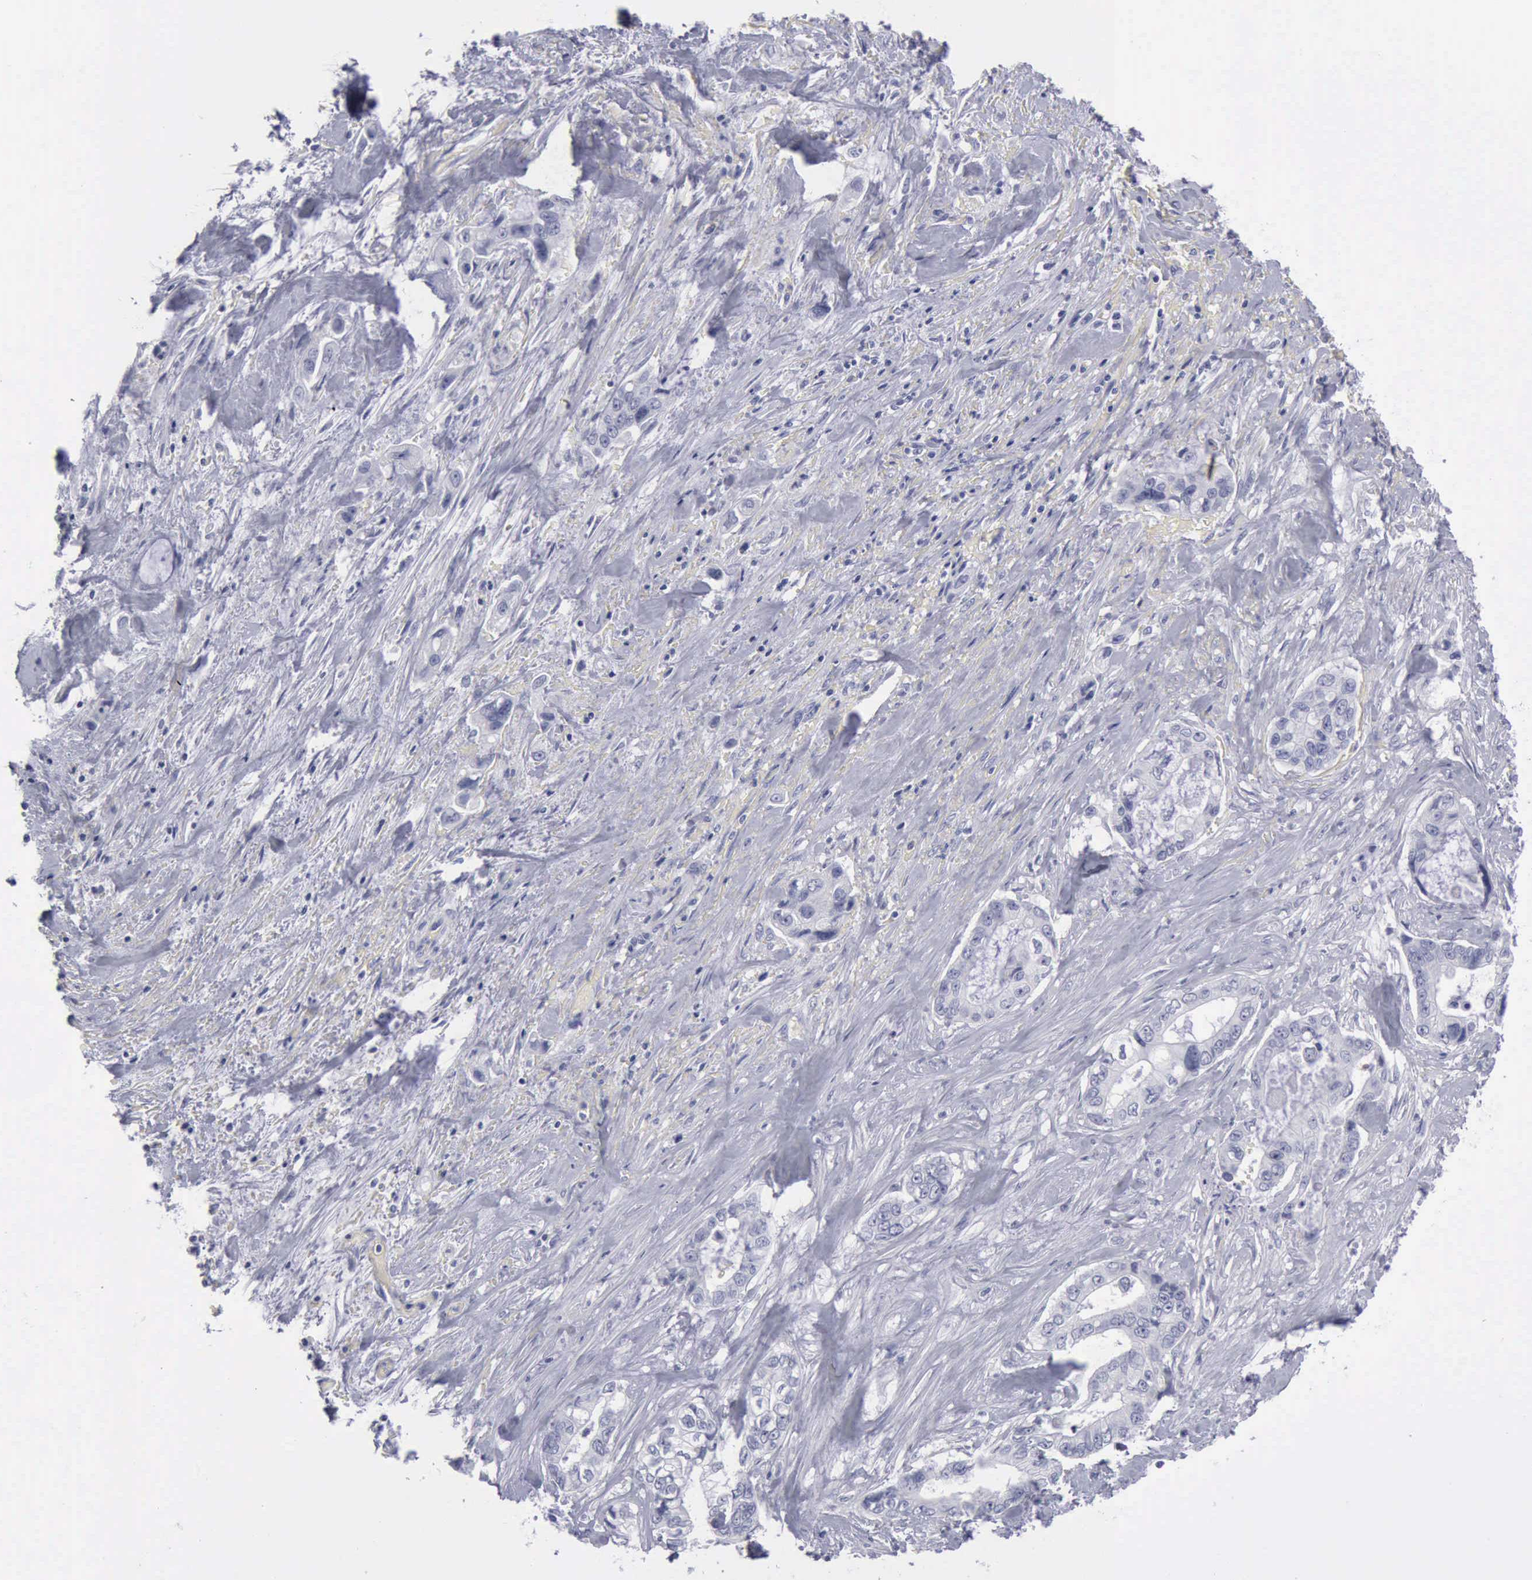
{"staining": {"intensity": "negative", "quantity": "none", "location": "none"}, "tissue": "pancreatic cancer", "cell_type": "Tumor cells", "image_type": "cancer", "snomed": [{"axis": "morphology", "description": "Adenocarcinoma, NOS"}, {"axis": "topography", "description": "Pancreas"}, {"axis": "topography", "description": "Stomach, upper"}], "caption": "There is no significant staining in tumor cells of pancreatic cancer (adenocarcinoma). The staining is performed using DAB (3,3'-diaminobenzidine) brown chromogen with nuclei counter-stained in using hematoxylin.", "gene": "KRT13", "patient": {"sex": "male", "age": 77}}